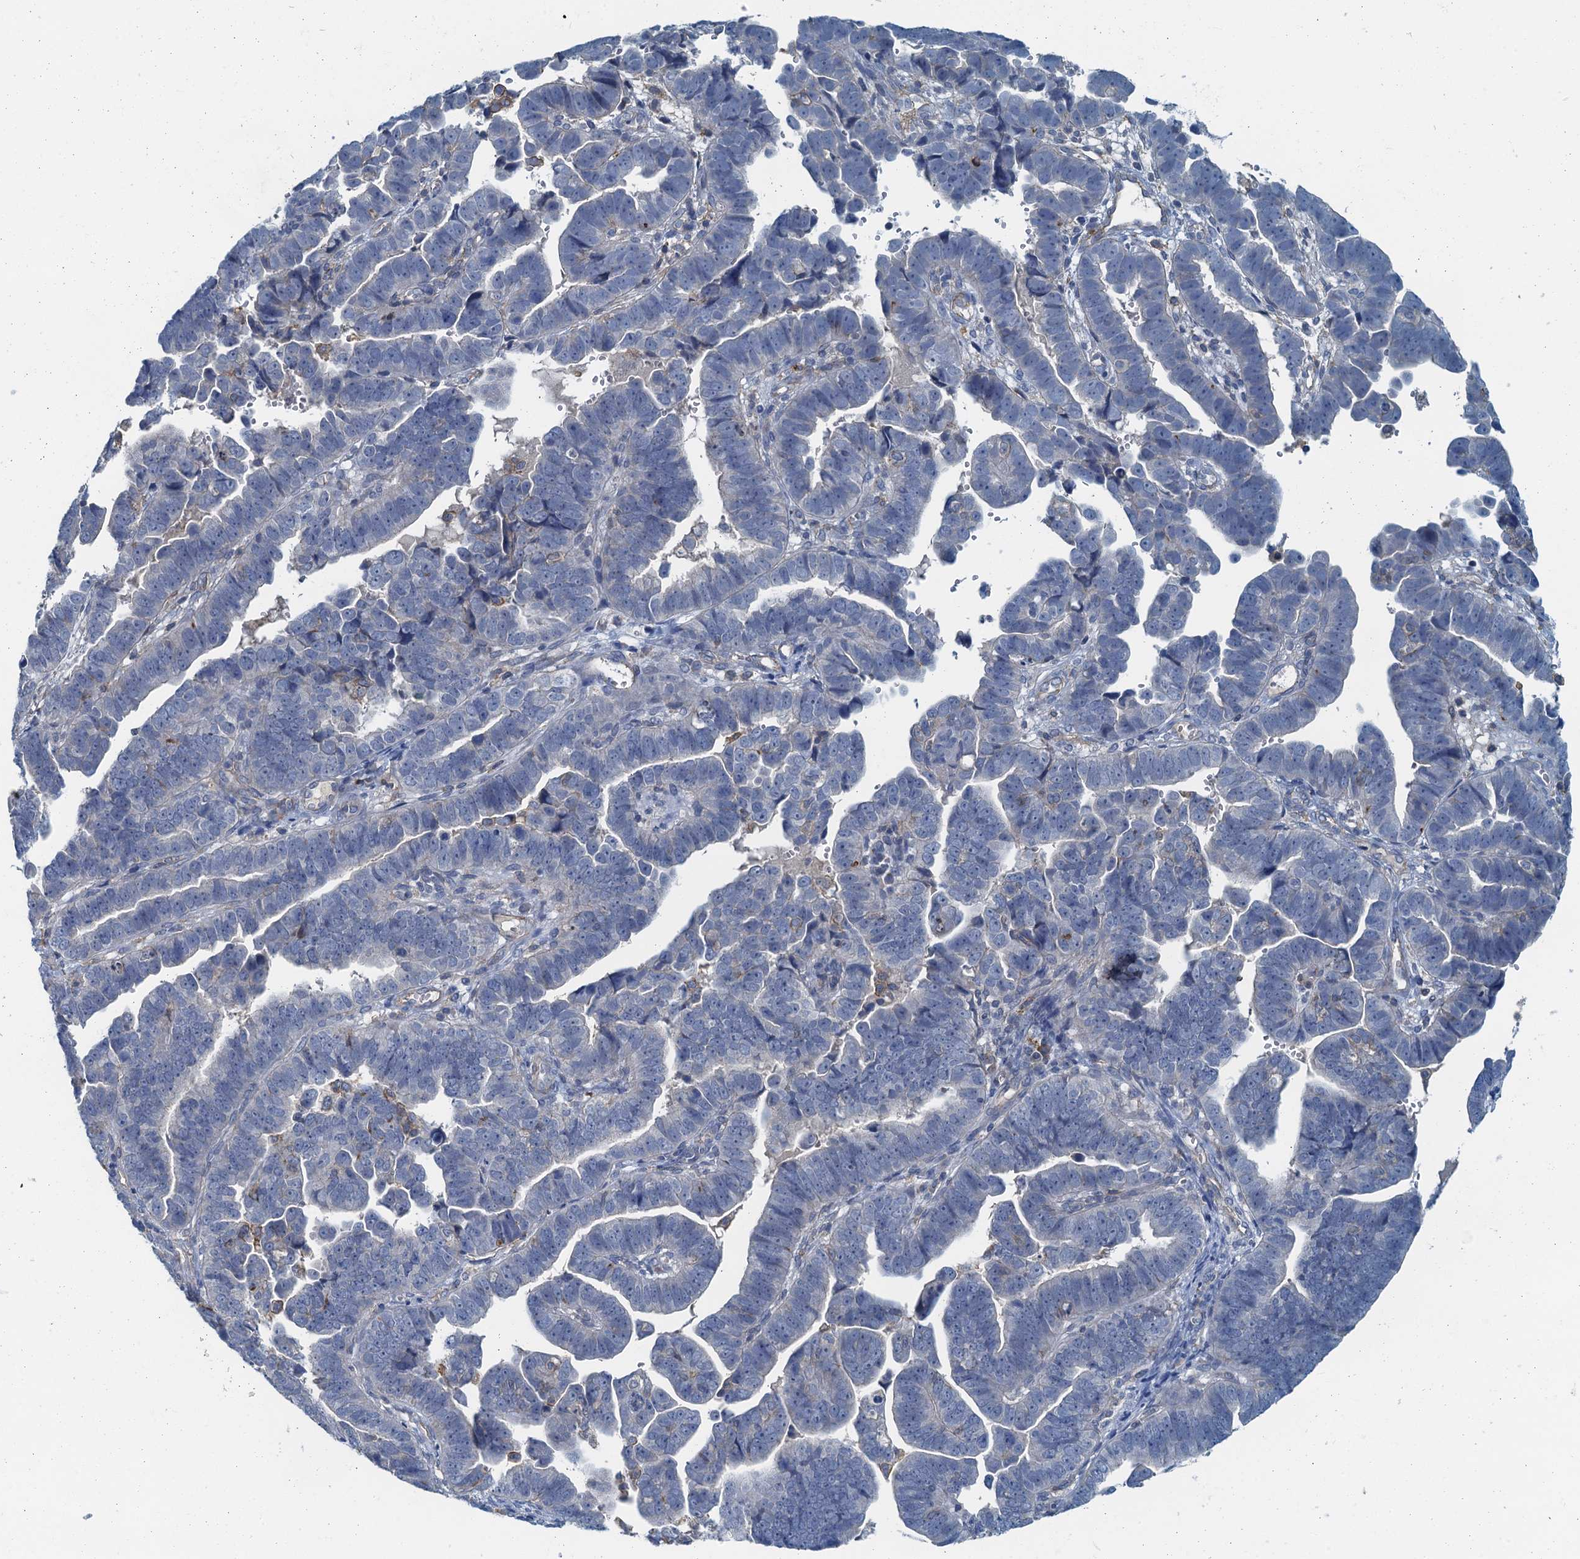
{"staining": {"intensity": "negative", "quantity": "none", "location": "none"}, "tissue": "endometrial cancer", "cell_type": "Tumor cells", "image_type": "cancer", "snomed": [{"axis": "morphology", "description": "Adenocarcinoma, NOS"}, {"axis": "topography", "description": "Endometrium"}], "caption": "An image of human adenocarcinoma (endometrial) is negative for staining in tumor cells.", "gene": "THAP10", "patient": {"sex": "female", "age": 75}}